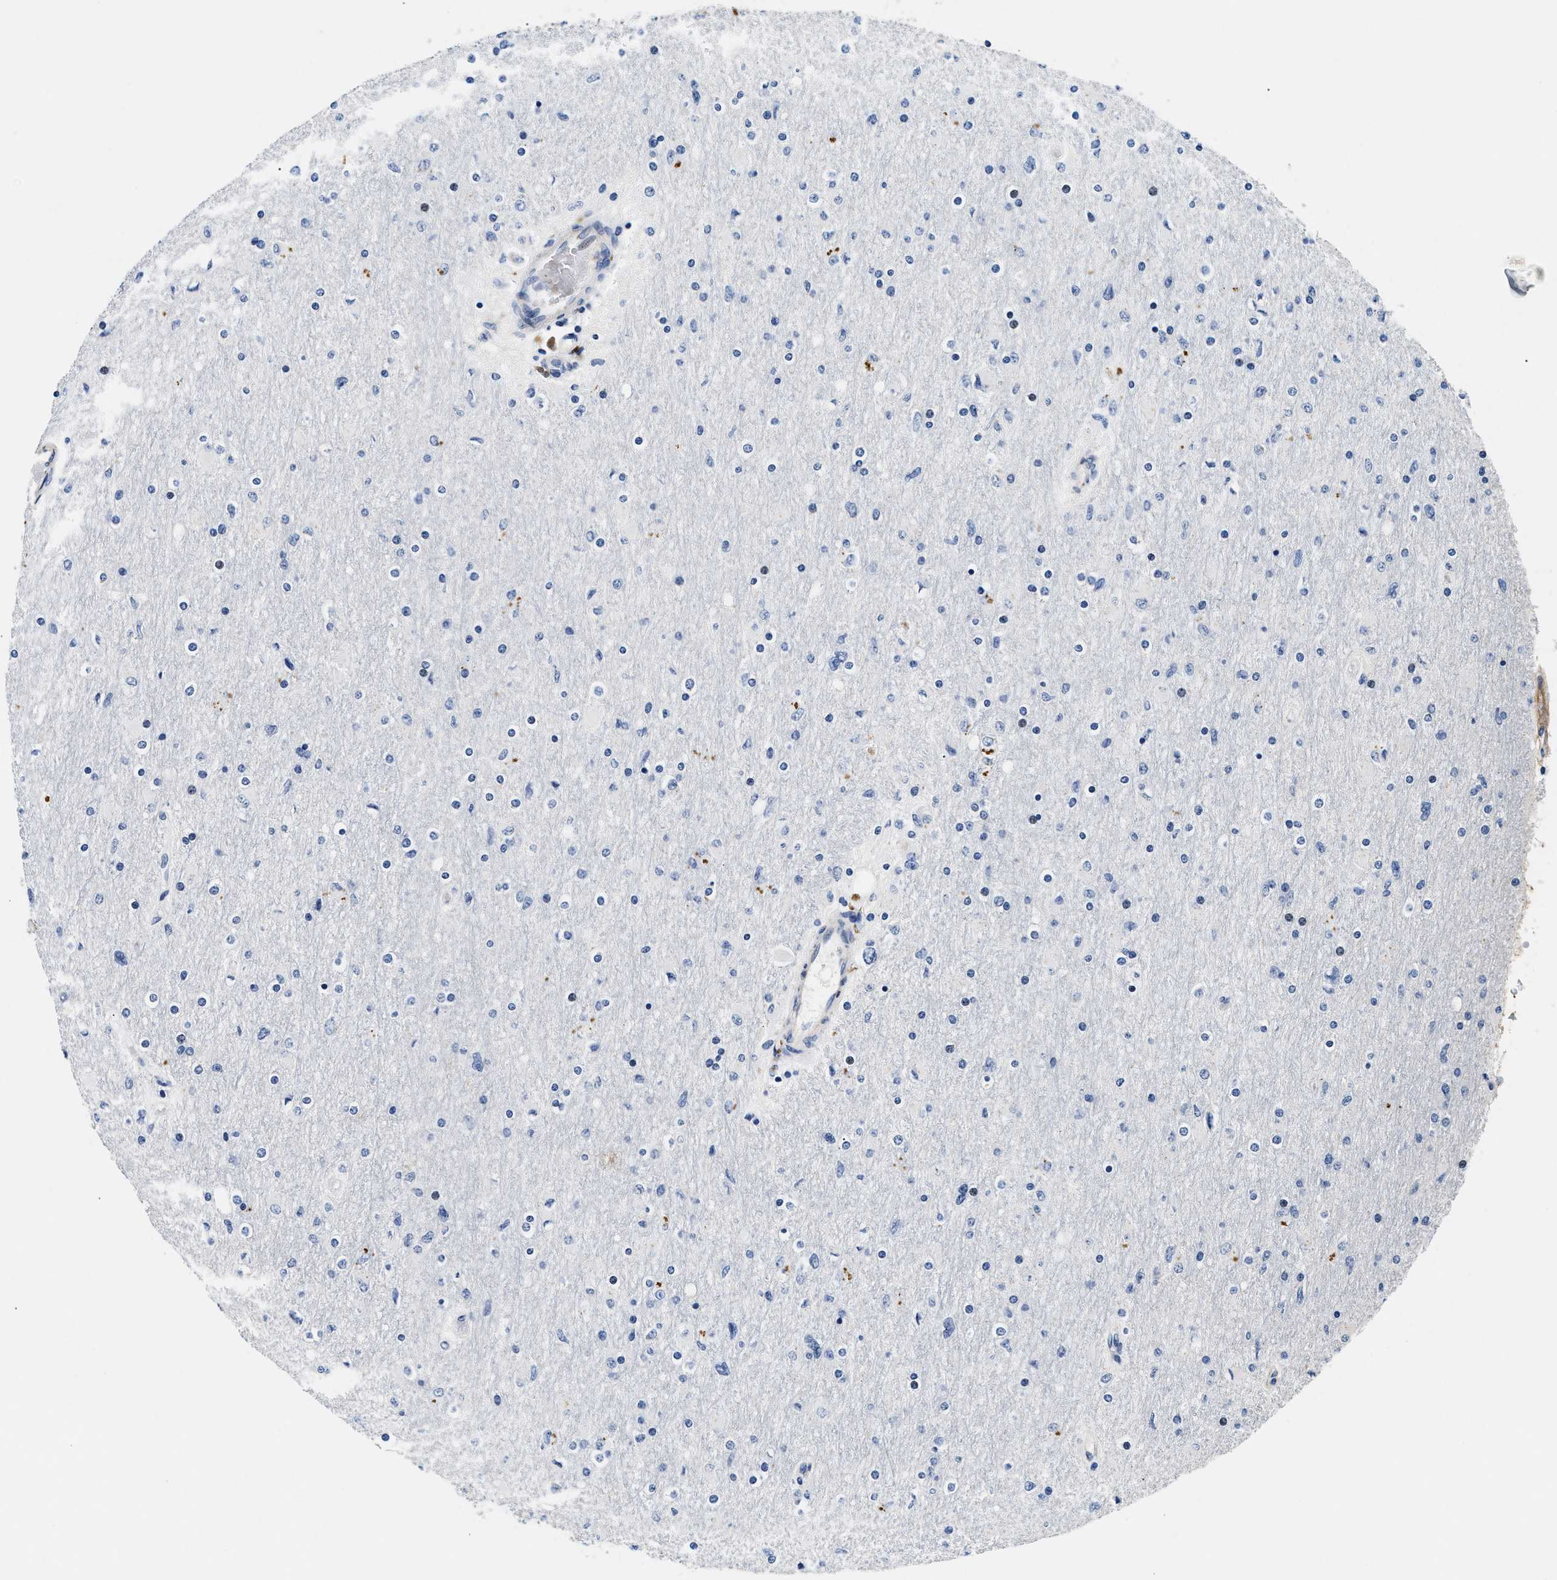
{"staining": {"intensity": "negative", "quantity": "none", "location": "none"}, "tissue": "glioma", "cell_type": "Tumor cells", "image_type": "cancer", "snomed": [{"axis": "morphology", "description": "Glioma, malignant, High grade"}, {"axis": "topography", "description": "Cerebral cortex"}], "caption": "The image displays no staining of tumor cells in glioma. (DAB immunohistochemistry visualized using brightfield microscopy, high magnification).", "gene": "LAMA3", "patient": {"sex": "female", "age": 36}}